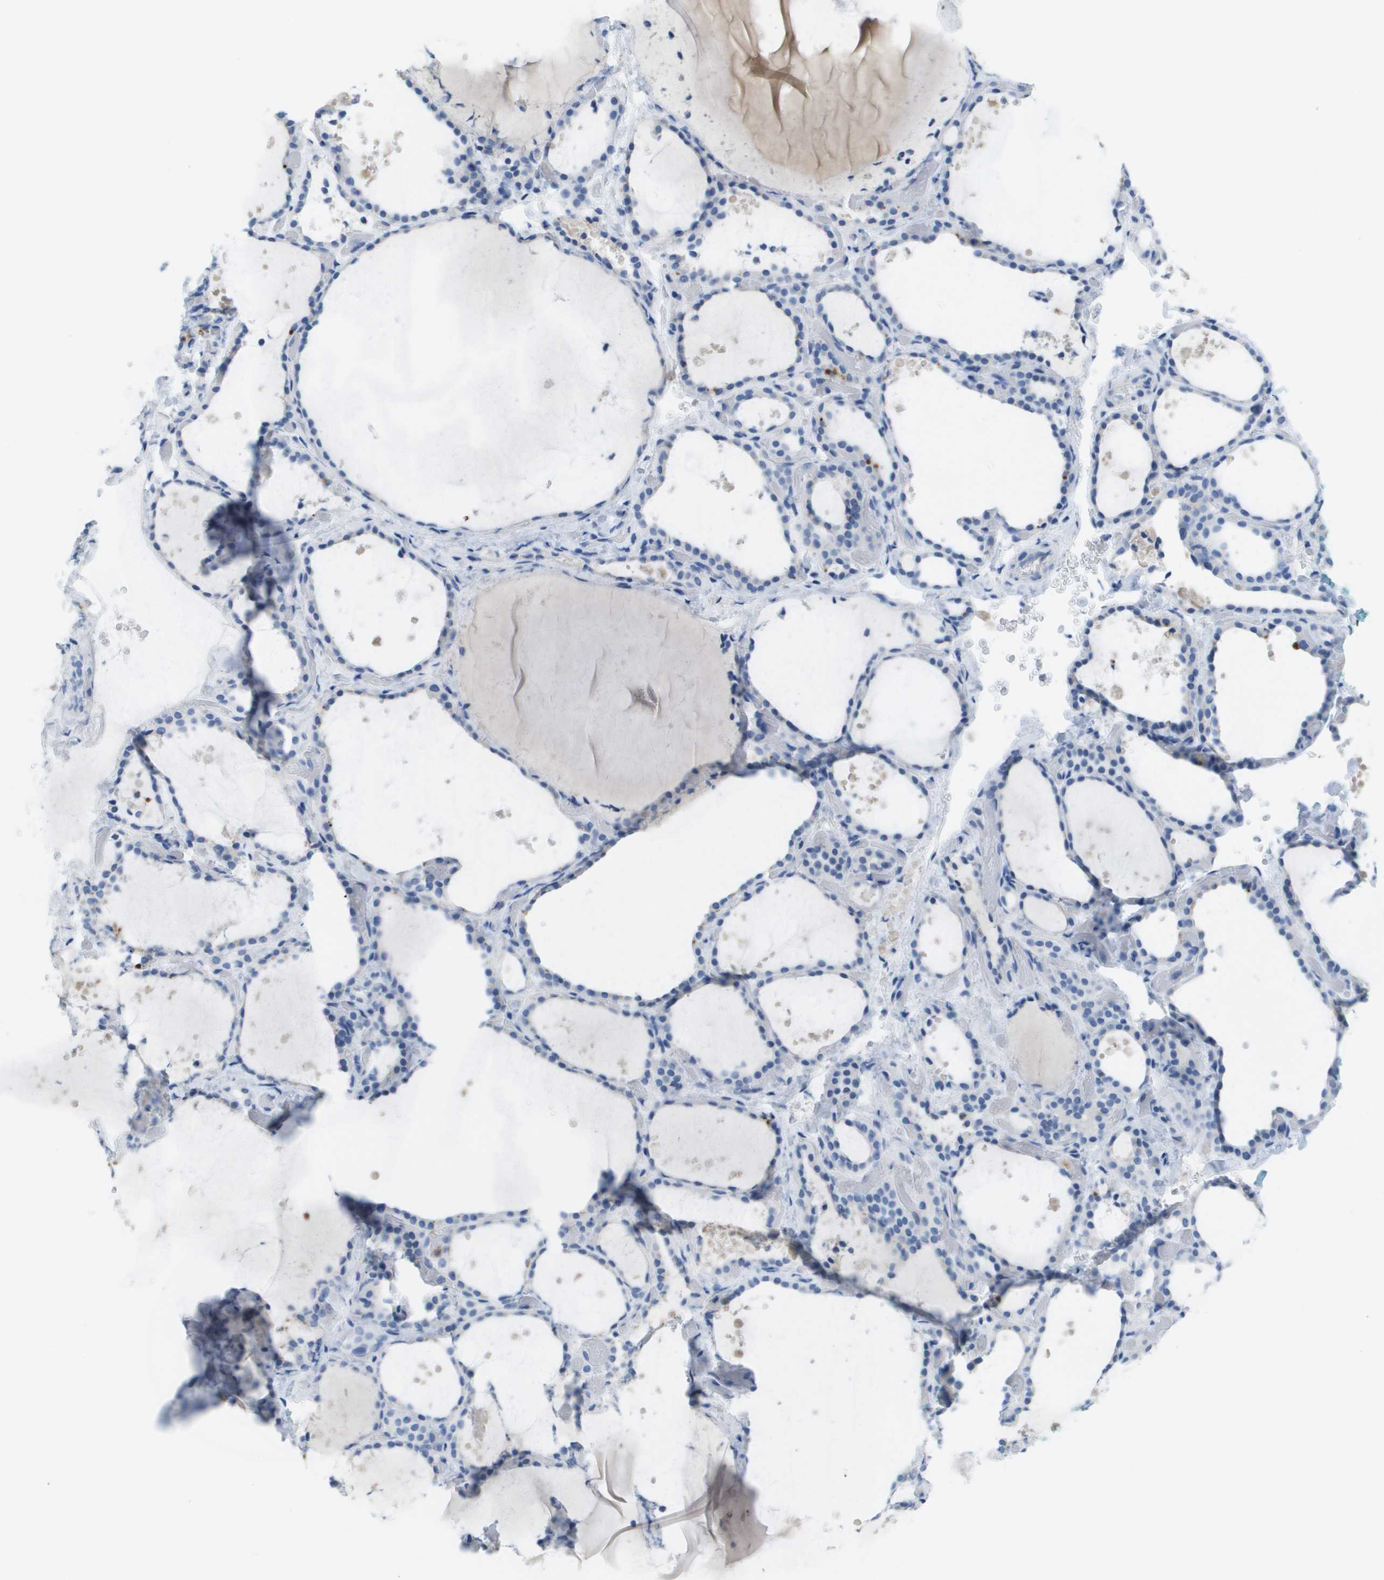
{"staining": {"intensity": "negative", "quantity": "none", "location": "none"}, "tissue": "thyroid gland", "cell_type": "Glandular cells", "image_type": "normal", "snomed": [{"axis": "morphology", "description": "Normal tissue, NOS"}, {"axis": "topography", "description": "Thyroid gland"}], "caption": "An immunohistochemistry (IHC) photomicrograph of benign thyroid gland is shown. There is no staining in glandular cells of thyroid gland. (Stains: DAB (3,3'-diaminobenzidine) IHC with hematoxylin counter stain, Microscopy: brightfield microscopy at high magnification).", "gene": "GPR18", "patient": {"sex": "female", "age": 44}}